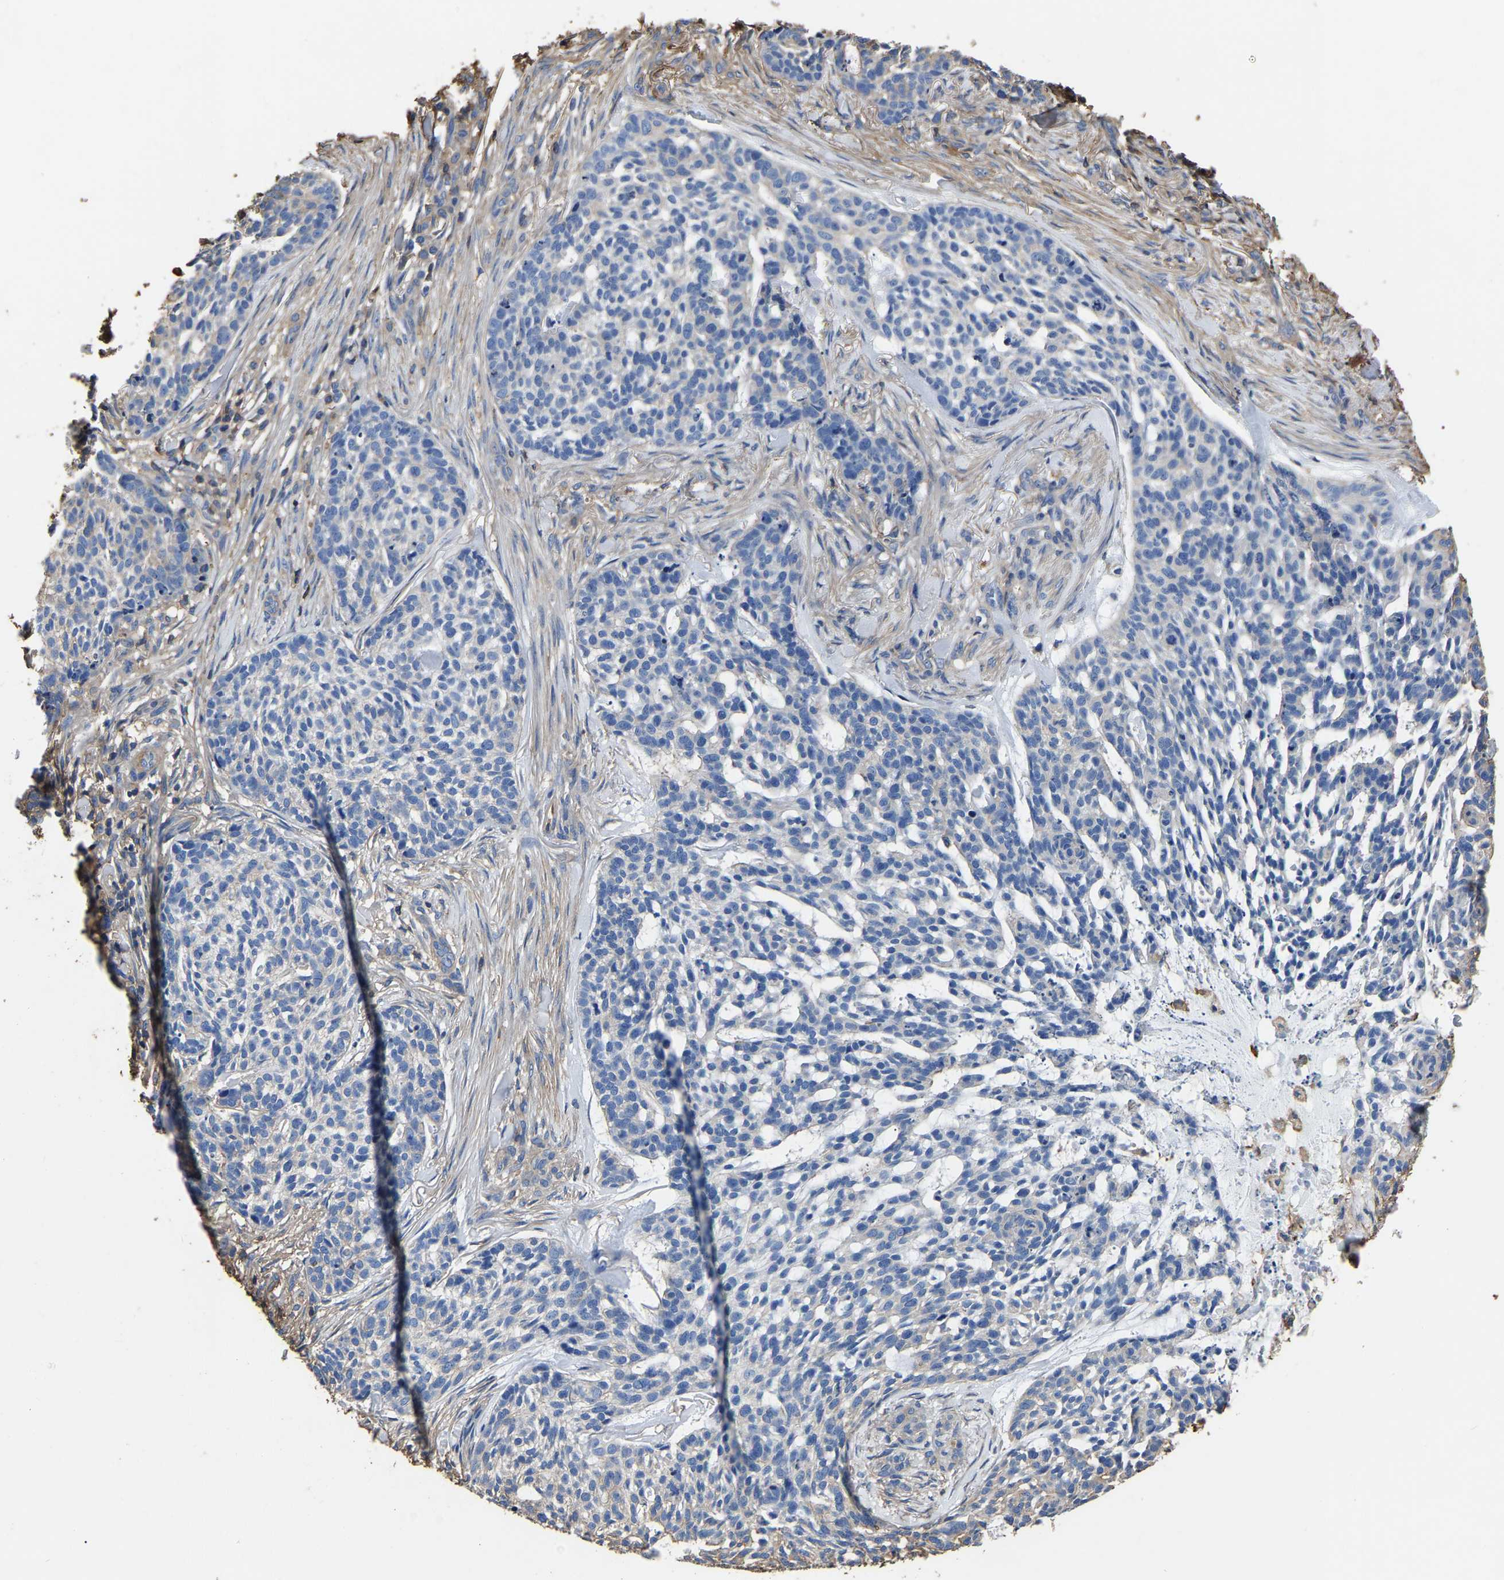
{"staining": {"intensity": "negative", "quantity": "none", "location": "none"}, "tissue": "skin cancer", "cell_type": "Tumor cells", "image_type": "cancer", "snomed": [{"axis": "morphology", "description": "Basal cell carcinoma"}, {"axis": "topography", "description": "Skin"}], "caption": "IHC photomicrograph of human skin cancer stained for a protein (brown), which shows no expression in tumor cells.", "gene": "ARMT1", "patient": {"sex": "female", "age": 64}}